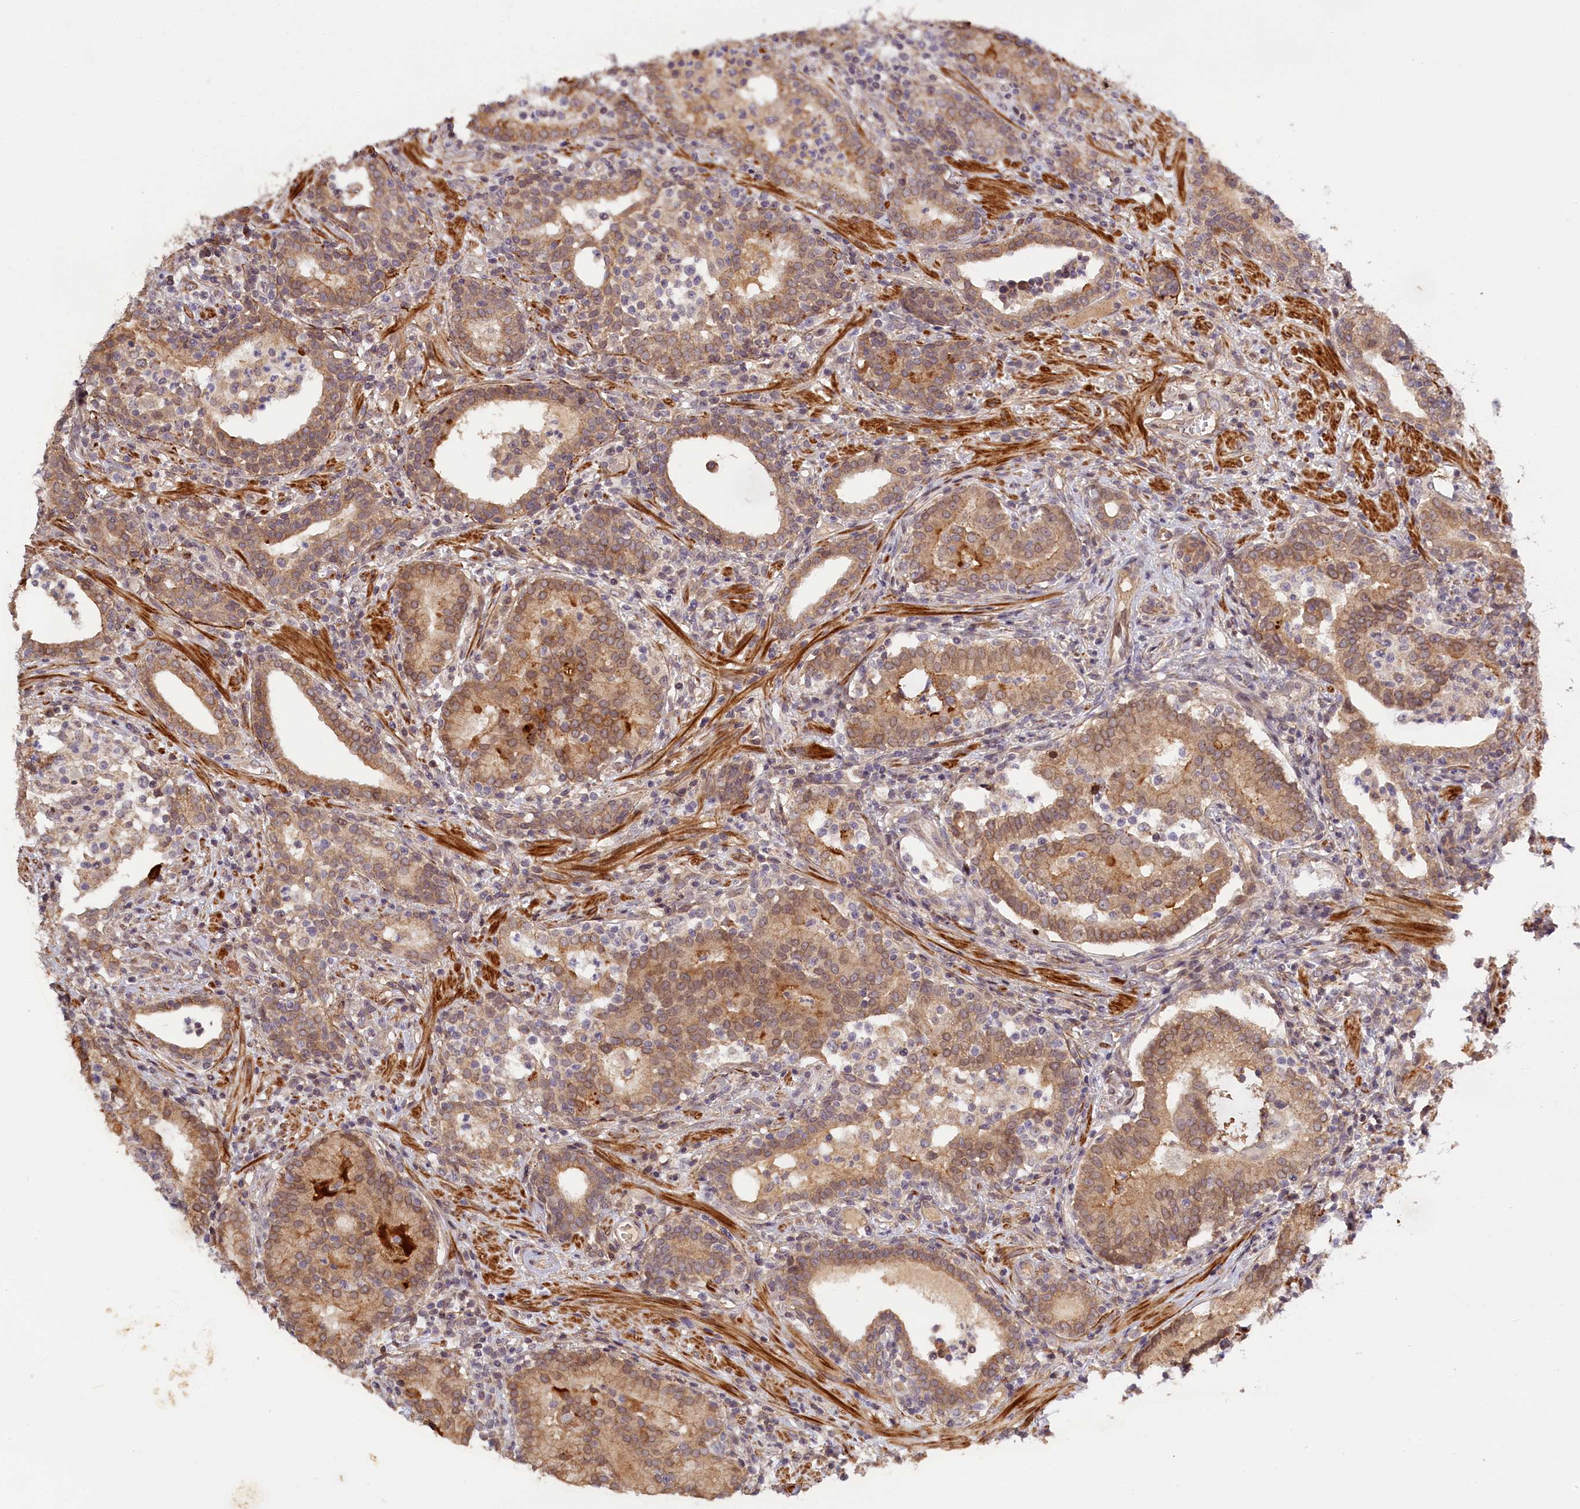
{"staining": {"intensity": "moderate", "quantity": ">75%", "location": "cytoplasmic/membranous"}, "tissue": "prostate cancer", "cell_type": "Tumor cells", "image_type": "cancer", "snomed": [{"axis": "morphology", "description": "Adenocarcinoma, High grade"}, {"axis": "topography", "description": "Prostate"}], "caption": "Immunohistochemical staining of human prostate cancer (high-grade adenocarcinoma) reveals medium levels of moderate cytoplasmic/membranous protein expression in approximately >75% of tumor cells.", "gene": "ZNF480", "patient": {"sex": "male", "age": 67}}